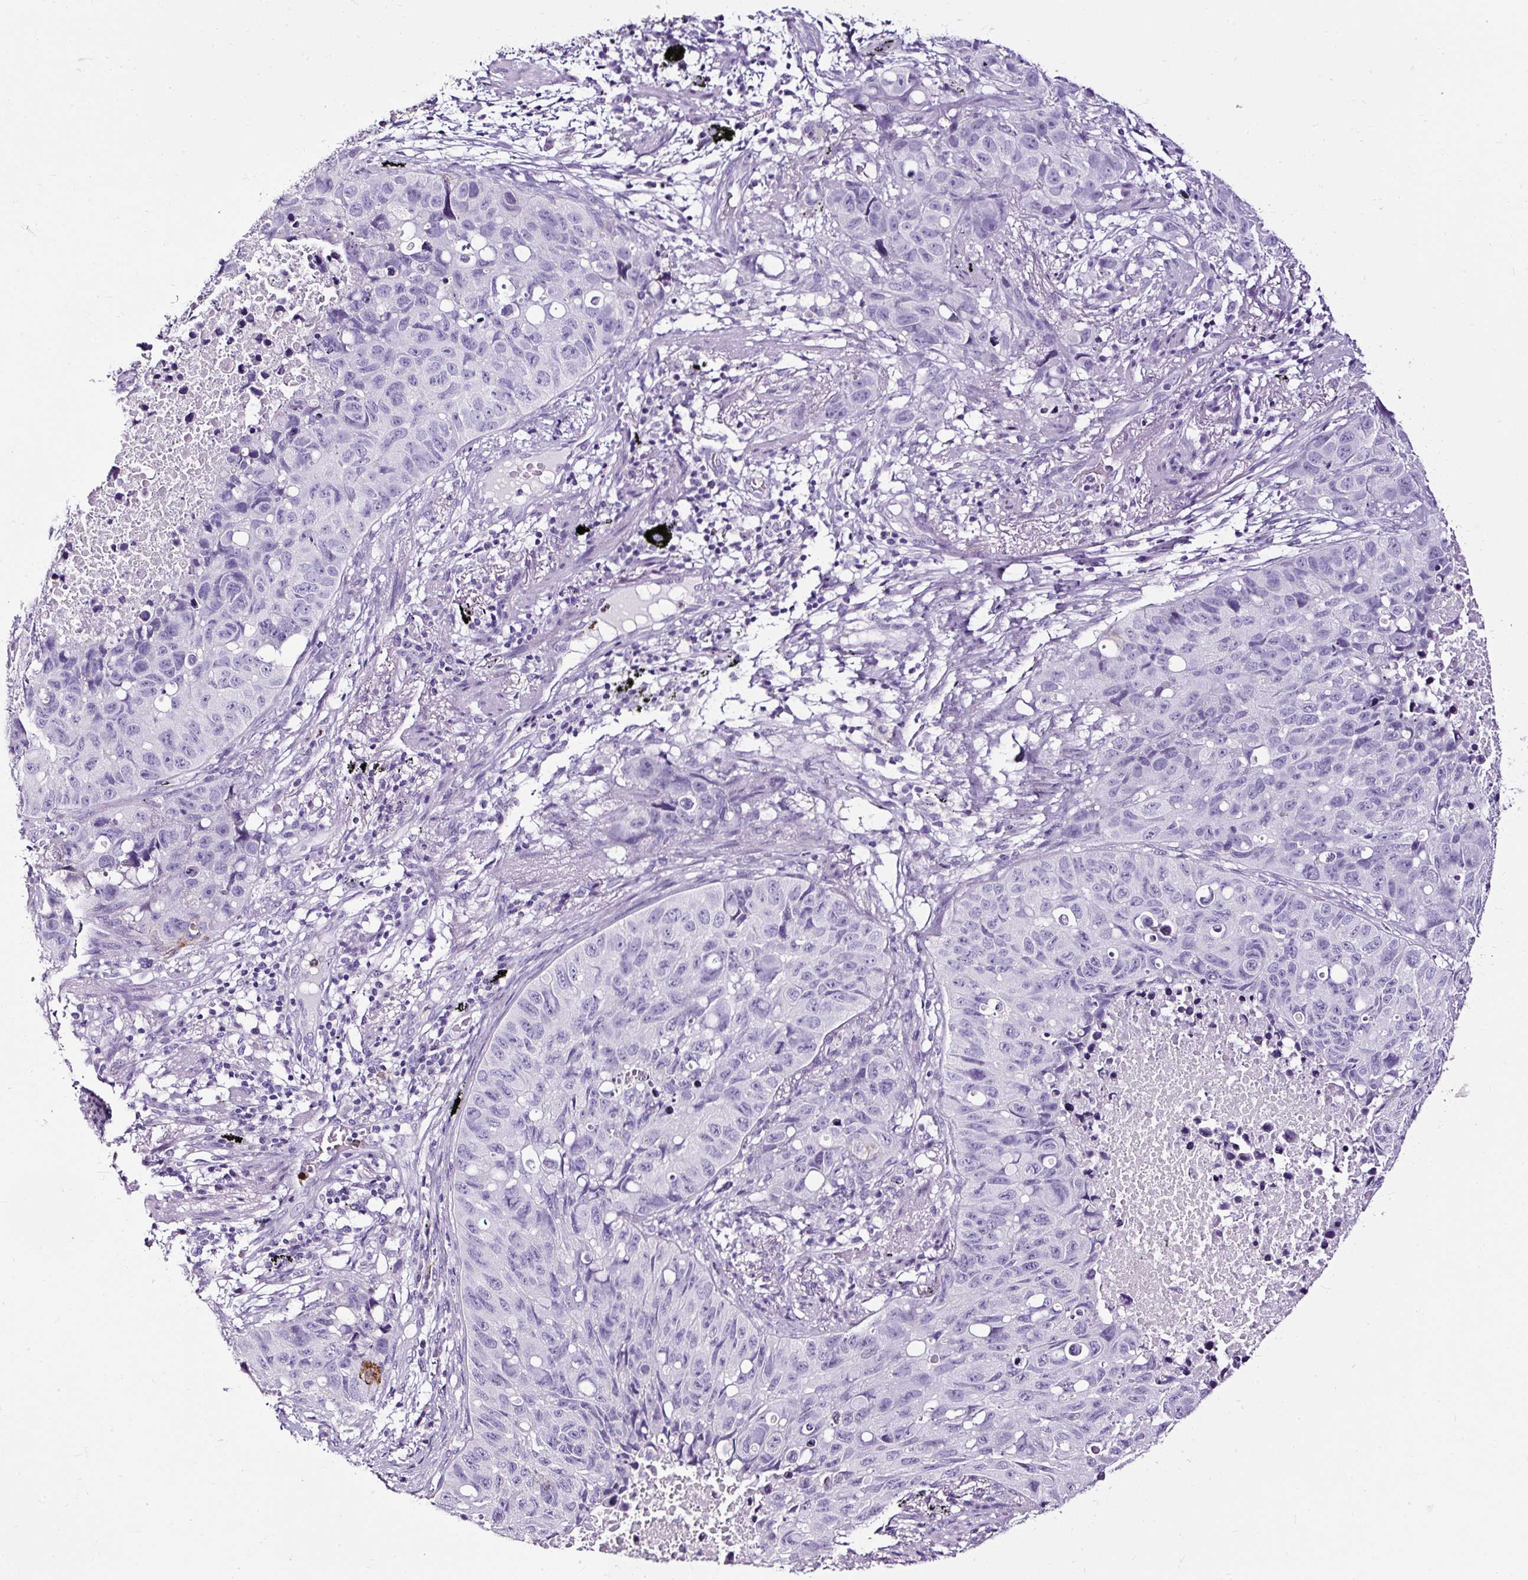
{"staining": {"intensity": "negative", "quantity": "none", "location": "none"}, "tissue": "lung cancer", "cell_type": "Tumor cells", "image_type": "cancer", "snomed": [{"axis": "morphology", "description": "Squamous cell carcinoma, NOS"}, {"axis": "topography", "description": "Lung"}], "caption": "High magnification brightfield microscopy of squamous cell carcinoma (lung) stained with DAB (3,3'-diaminobenzidine) (brown) and counterstained with hematoxylin (blue): tumor cells show no significant positivity.", "gene": "SLC7A8", "patient": {"sex": "male", "age": 60}}